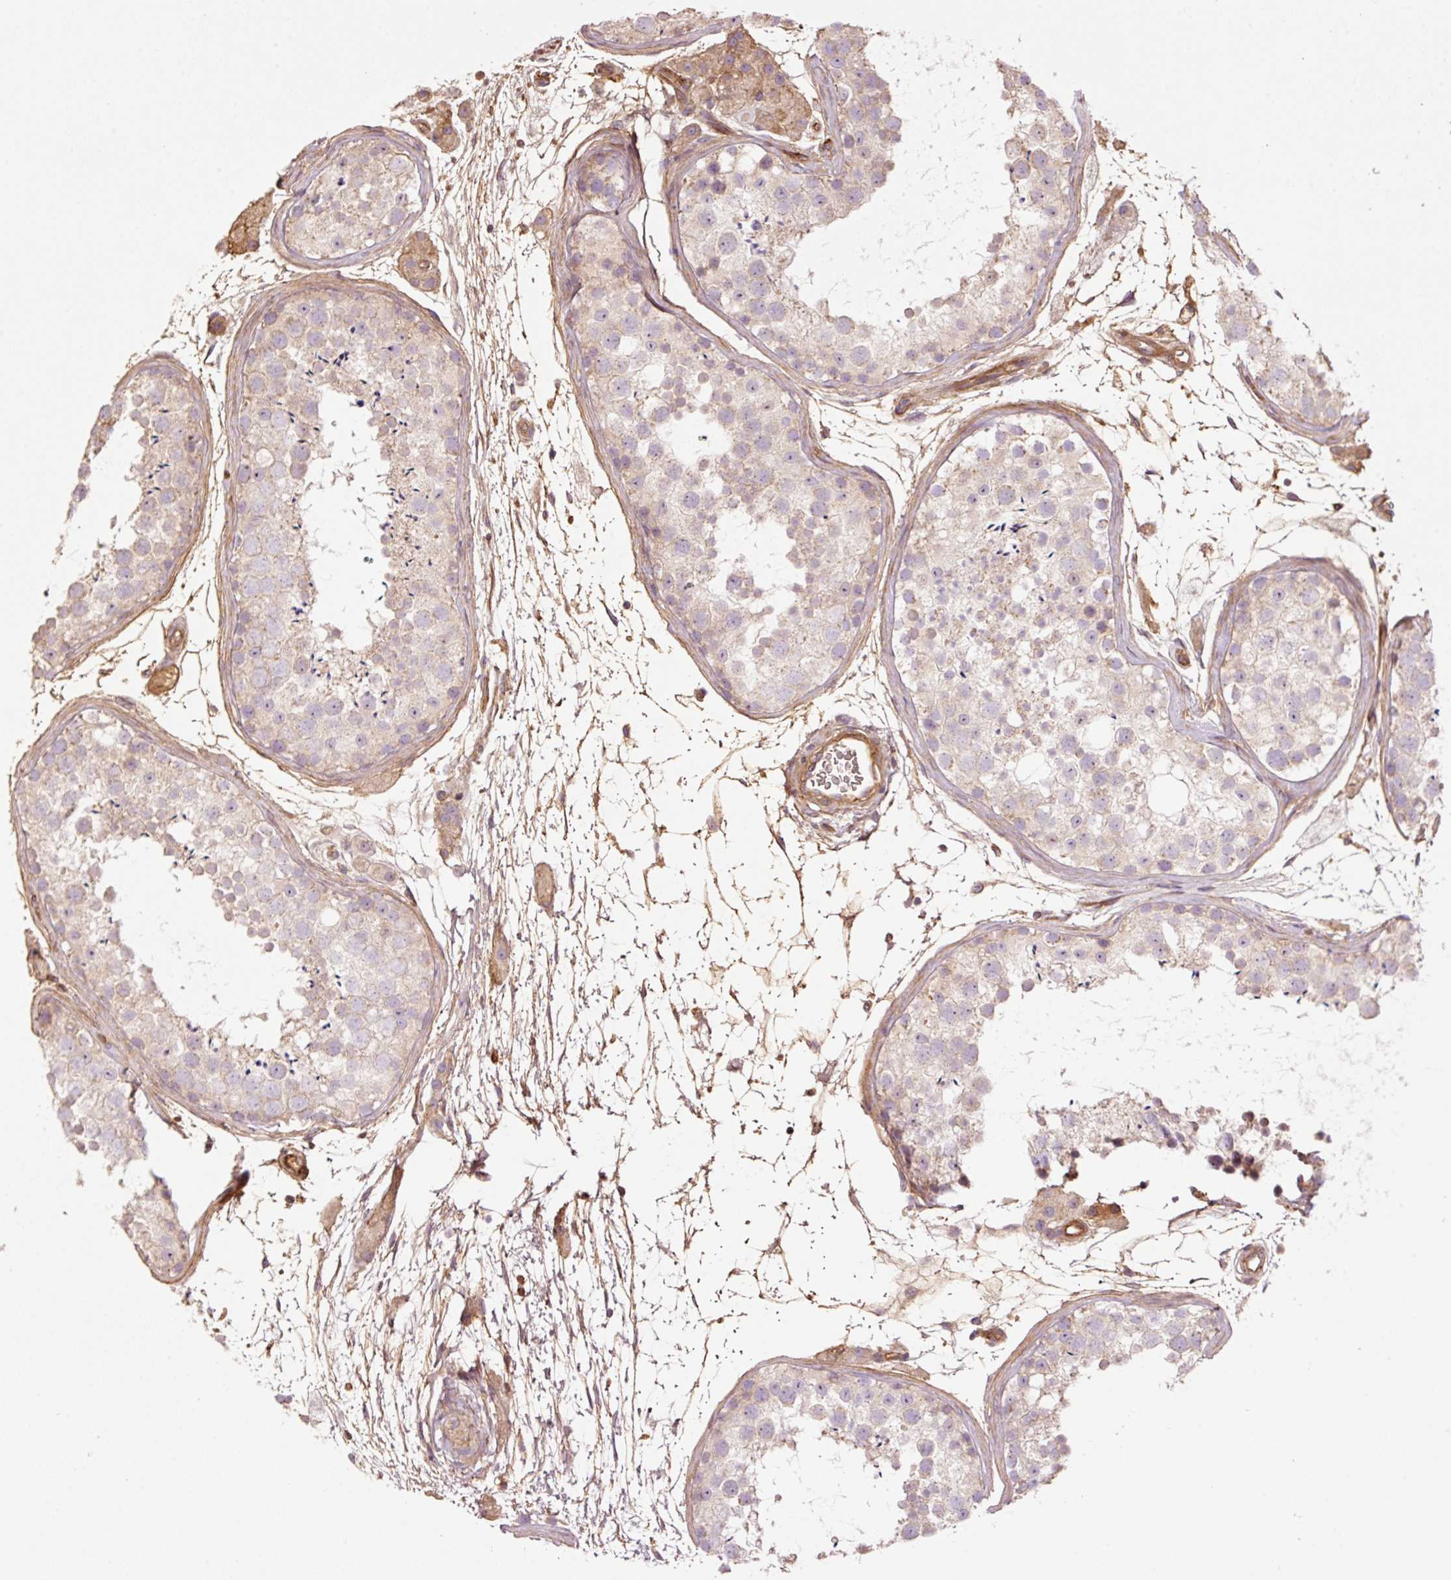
{"staining": {"intensity": "weak", "quantity": "<25%", "location": "cytoplasmic/membranous"}, "tissue": "testis", "cell_type": "Cells in seminiferous ducts", "image_type": "normal", "snomed": [{"axis": "morphology", "description": "Normal tissue, NOS"}, {"axis": "topography", "description": "Testis"}], "caption": "Testis was stained to show a protein in brown. There is no significant positivity in cells in seminiferous ducts. (Stains: DAB (3,3'-diaminobenzidine) immunohistochemistry (IHC) with hematoxylin counter stain, Microscopy: brightfield microscopy at high magnification).", "gene": "NID2", "patient": {"sex": "male", "age": 41}}